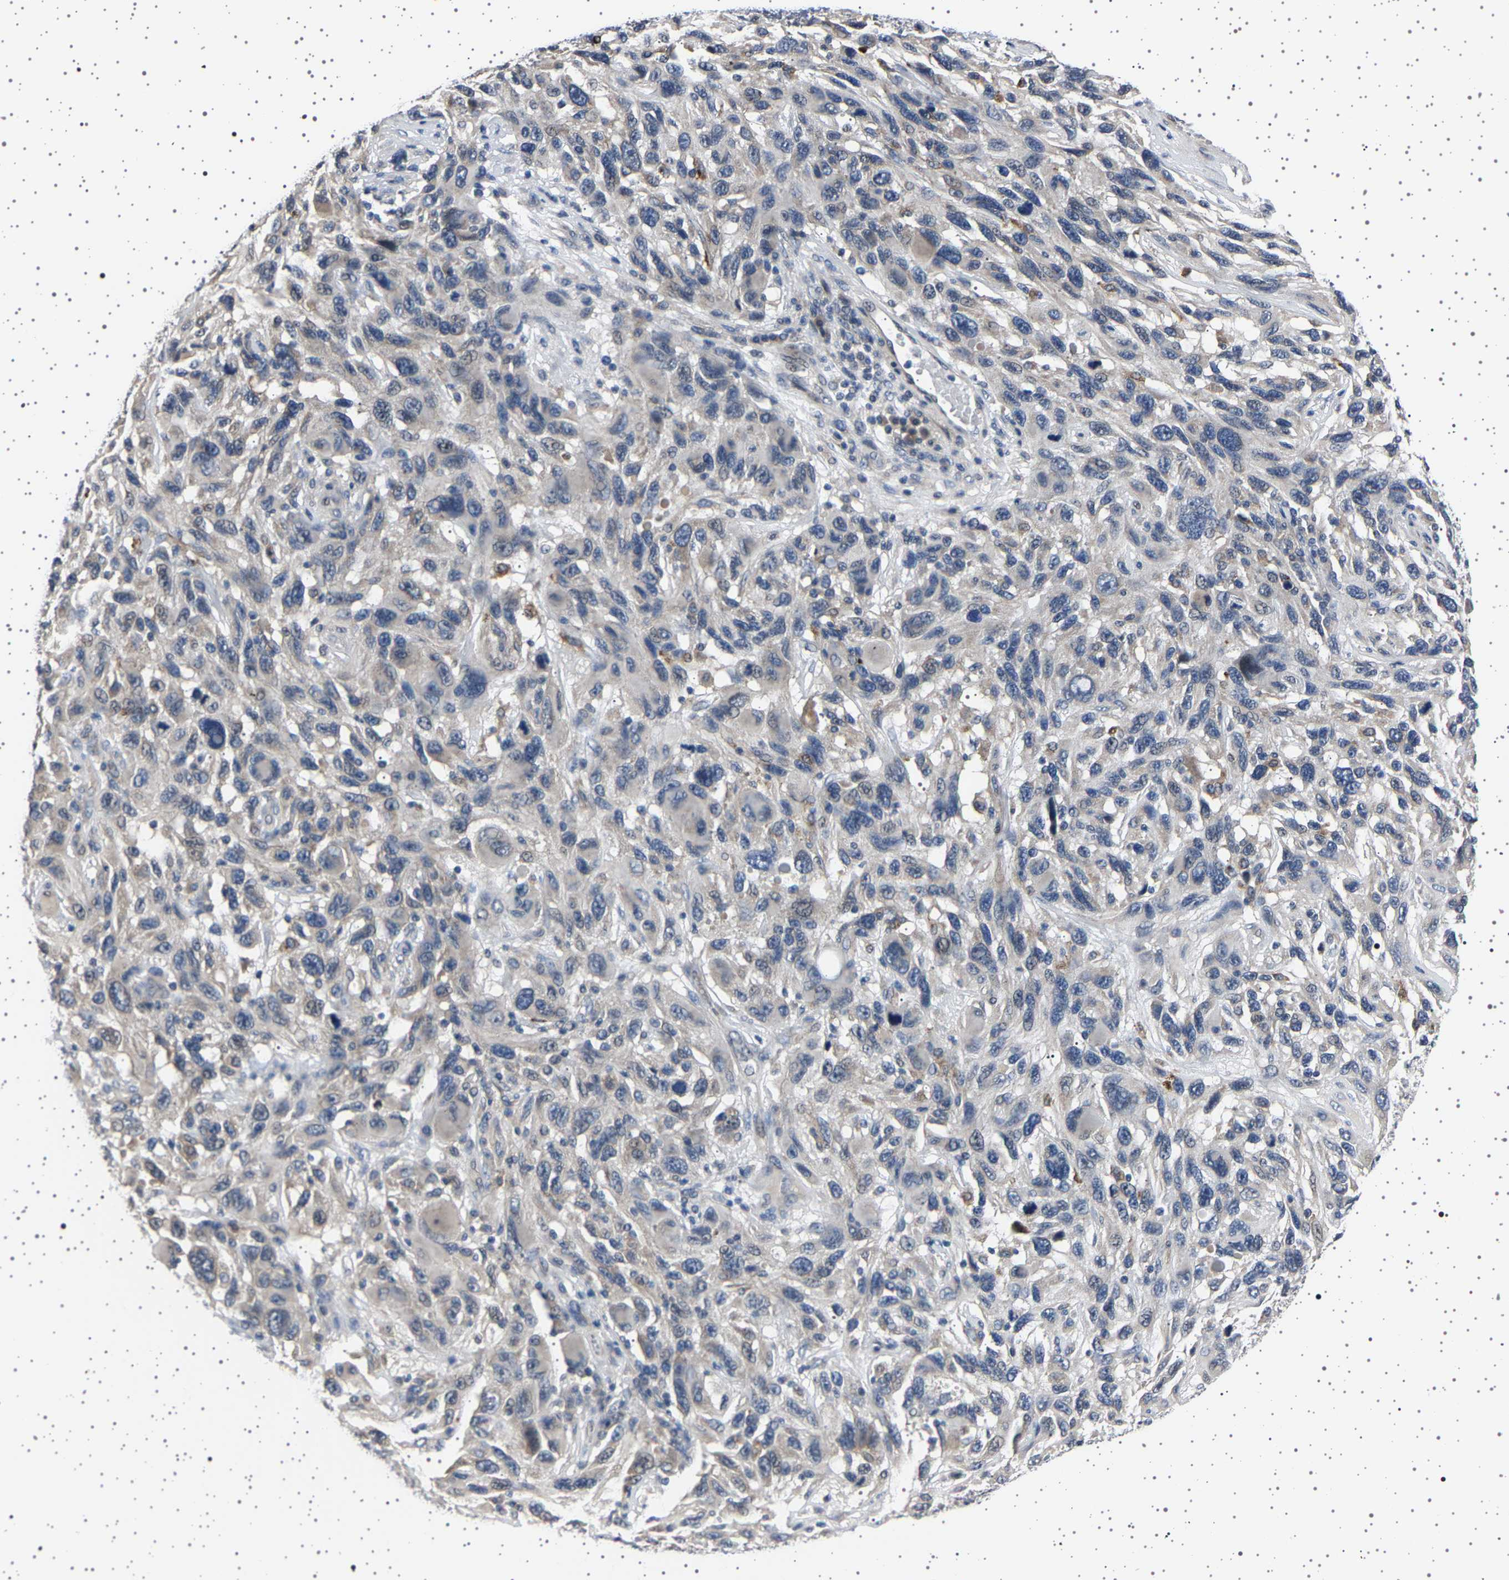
{"staining": {"intensity": "weak", "quantity": "<25%", "location": "cytoplasmic/membranous"}, "tissue": "melanoma", "cell_type": "Tumor cells", "image_type": "cancer", "snomed": [{"axis": "morphology", "description": "Malignant melanoma, NOS"}, {"axis": "topography", "description": "Skin"}], "caption": "The histopathology image exhibits no staining of tumor cells in malignant melanoma.", "gene": "IL10RB", "patient": {"sex": "male", "age": 53}}